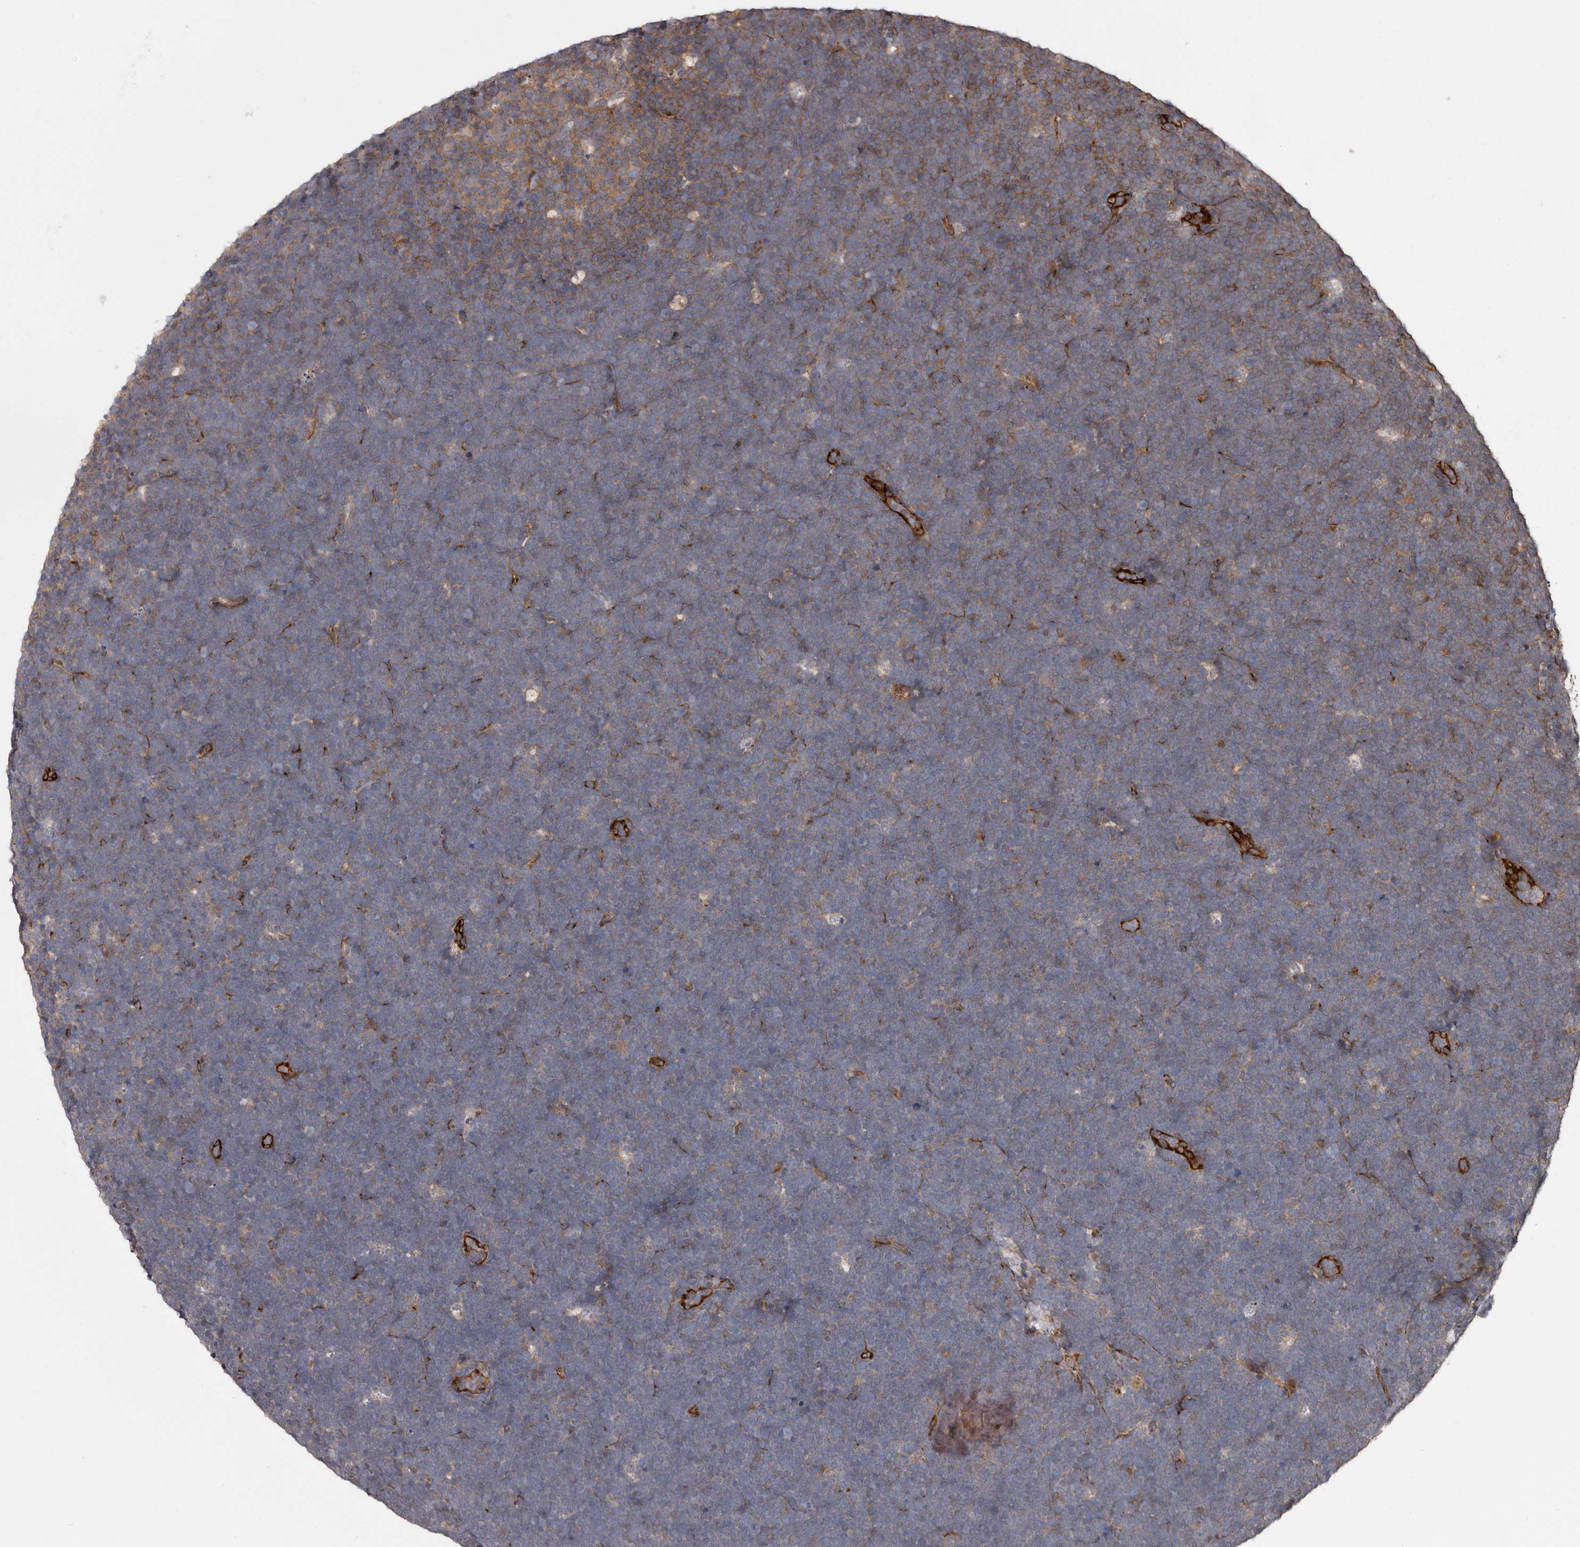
{"staining": {"intensity": "weak", "quantity": "<25%", "location": "cytoplasmic/membranous"}, "tissue": "lymphoma", "cell_type": "Tumor cells", "image_type": "cancer", "snomed": [{"axis": "morphology", "description": "Malignant lymphoma, non-Hodgkin's type, High grade"}, {"axis": "topography", "description": "Lymph node"}], "caption": "Immunohistochemical staining of lymphoma demonstrates no significant staining in tumor cells. The staining was performed using DAB to visualize the protein expression in brown, while the nuclei were stained in blue with hematoxylin (Magnification: 20x).", "gene": "FLAD1", "patient": {"sex": "male", "age": 13}}